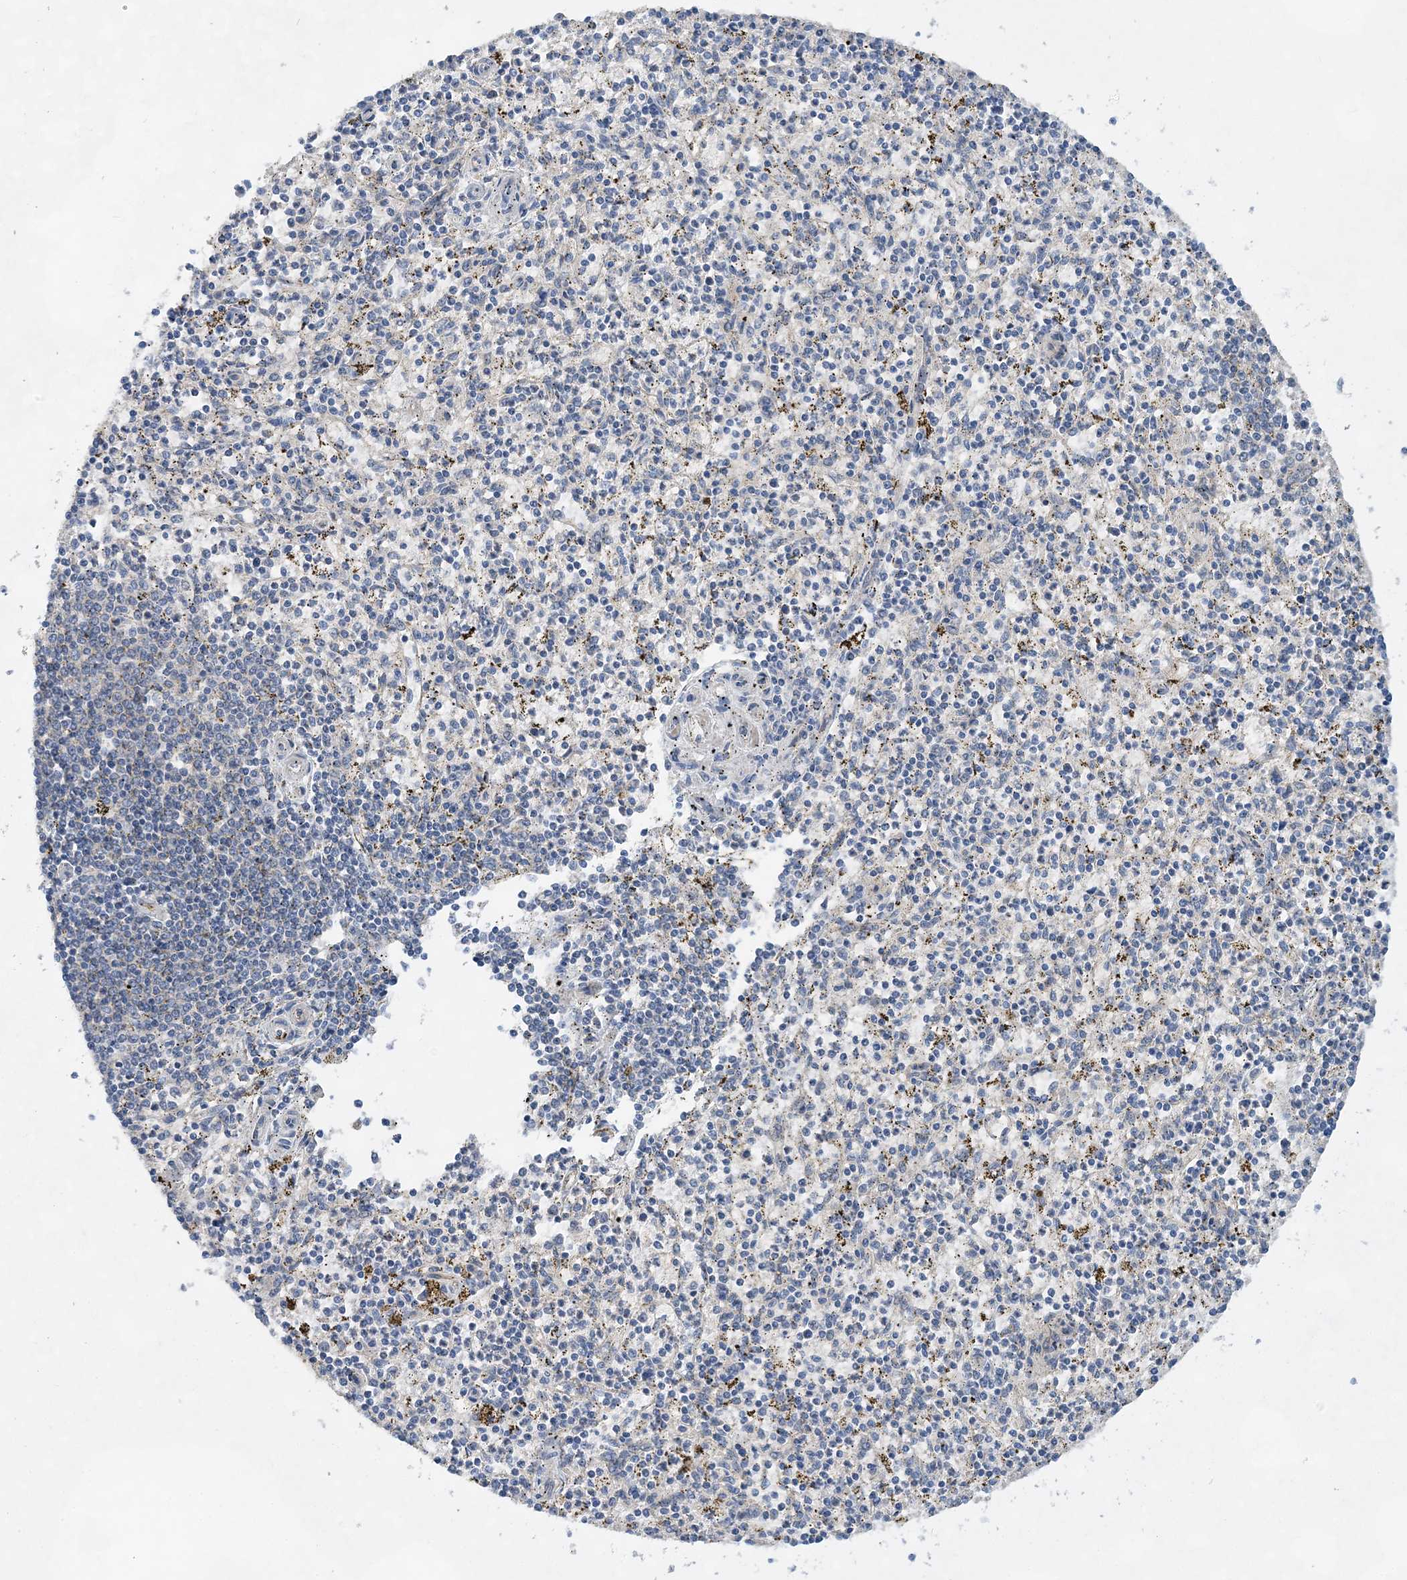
{"staining": {"intensity": "negative", "quantity": "none", "location": "none"}, "tissue": "spleen", "cell_type": "Cells in red pulp", "image_type": "normal", "snomed": [{"axis": "morphology", "description": "Normal tissue, NOS"}, {"axis": "topography", "description": "Spleen"}], "caption": "Immunohistochemistry (IHC) image of normal spleen stained for a protein (brown), which shows no staining in cells in red pulp.", "gene": "TRAPPC13", "patient": {"sex": "male", "age": 72}}